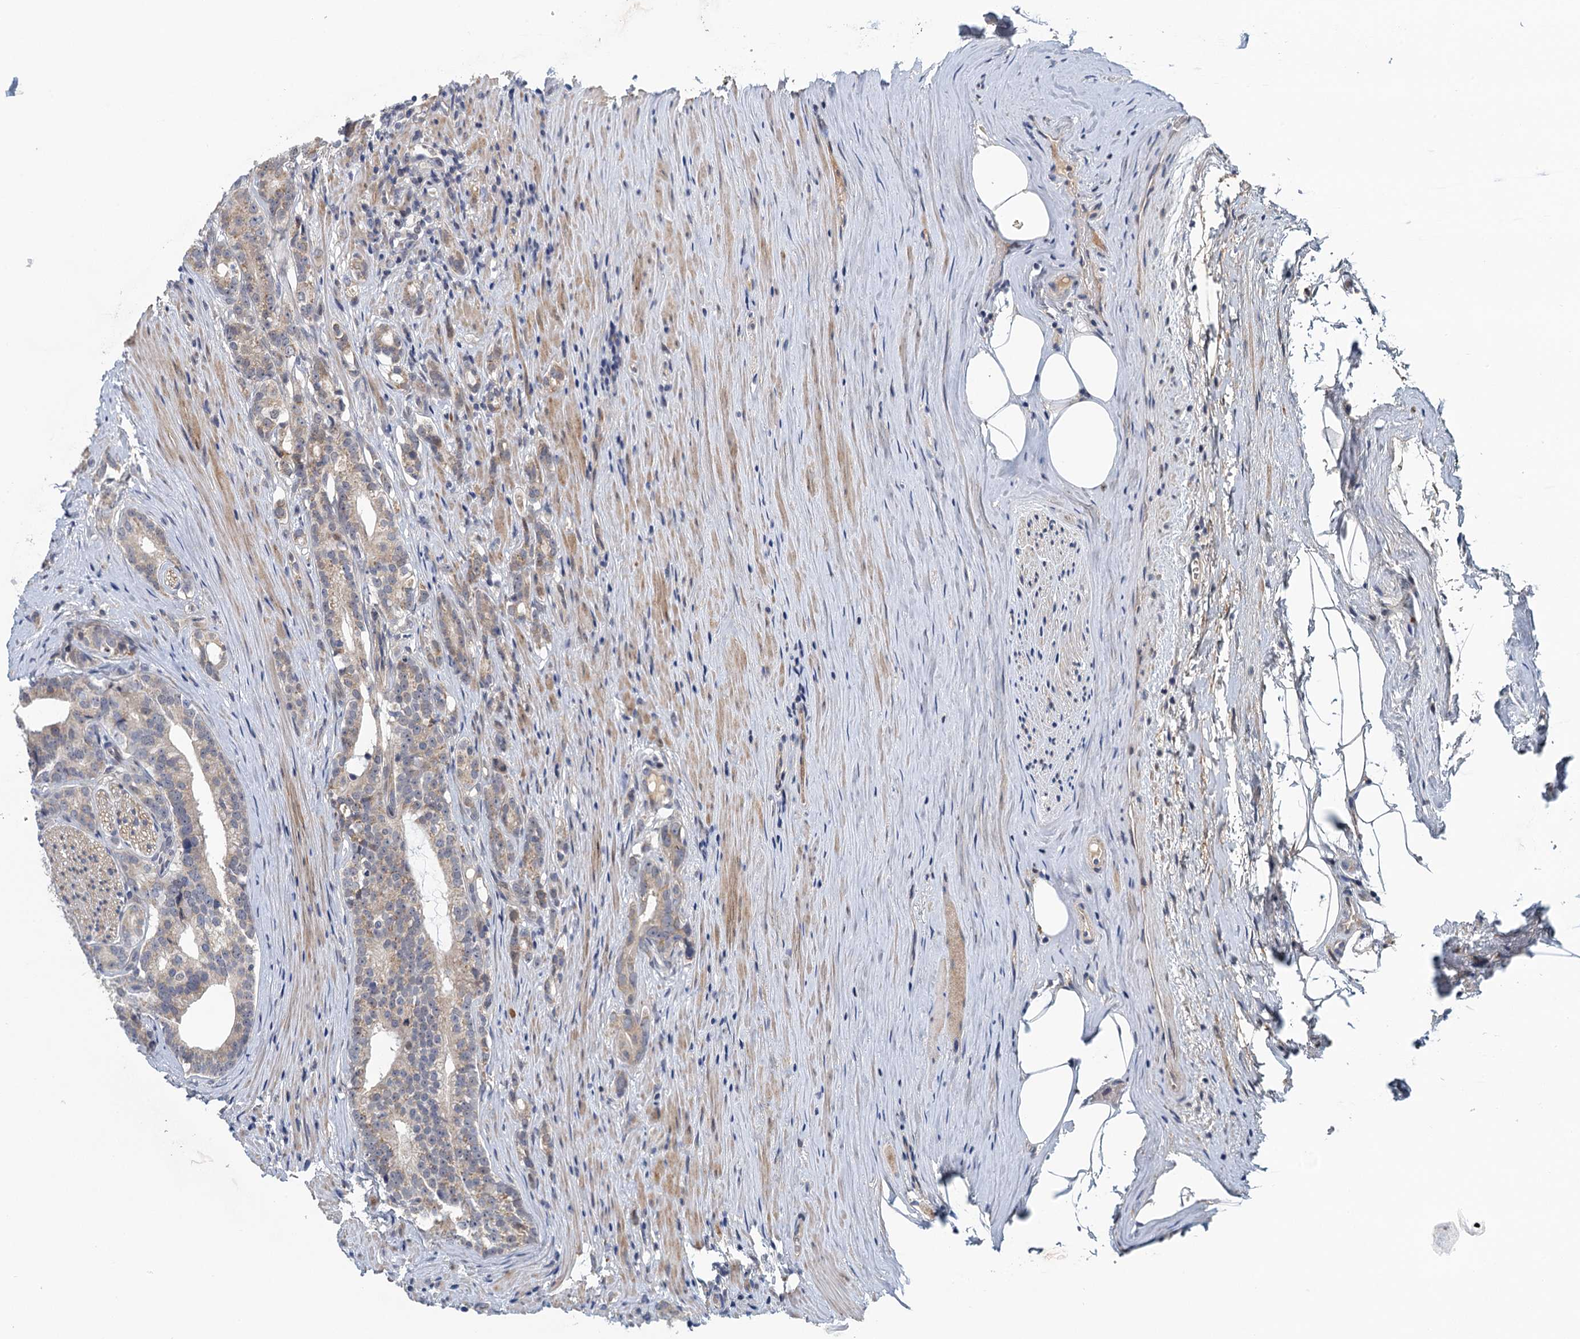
{"staining": {"intensity": "weak", "quantity": "25%-75%", "location": "cytoplasmic/membranous"}, "tissue": "prostate cancer", "cell_type": "Tumor cells", "image_type": "cancer", "snomed": [{"axis": "morphology", "description": "Adenocarcinoma, Low grade"}, {"axis": "topography", "description": "Prostate"}], "caption": "Immunohistochemical staining of prostate adenocarcinoma (low-grade) demonstrates weak cytoplasmic/membranous protein expression in approximately 25%-75% of tumor cells. (Brightfield microscopy of DAB IHC at high magnification).", "gene": "MDM1", "patient": {"sex": "male", "age": 71}}